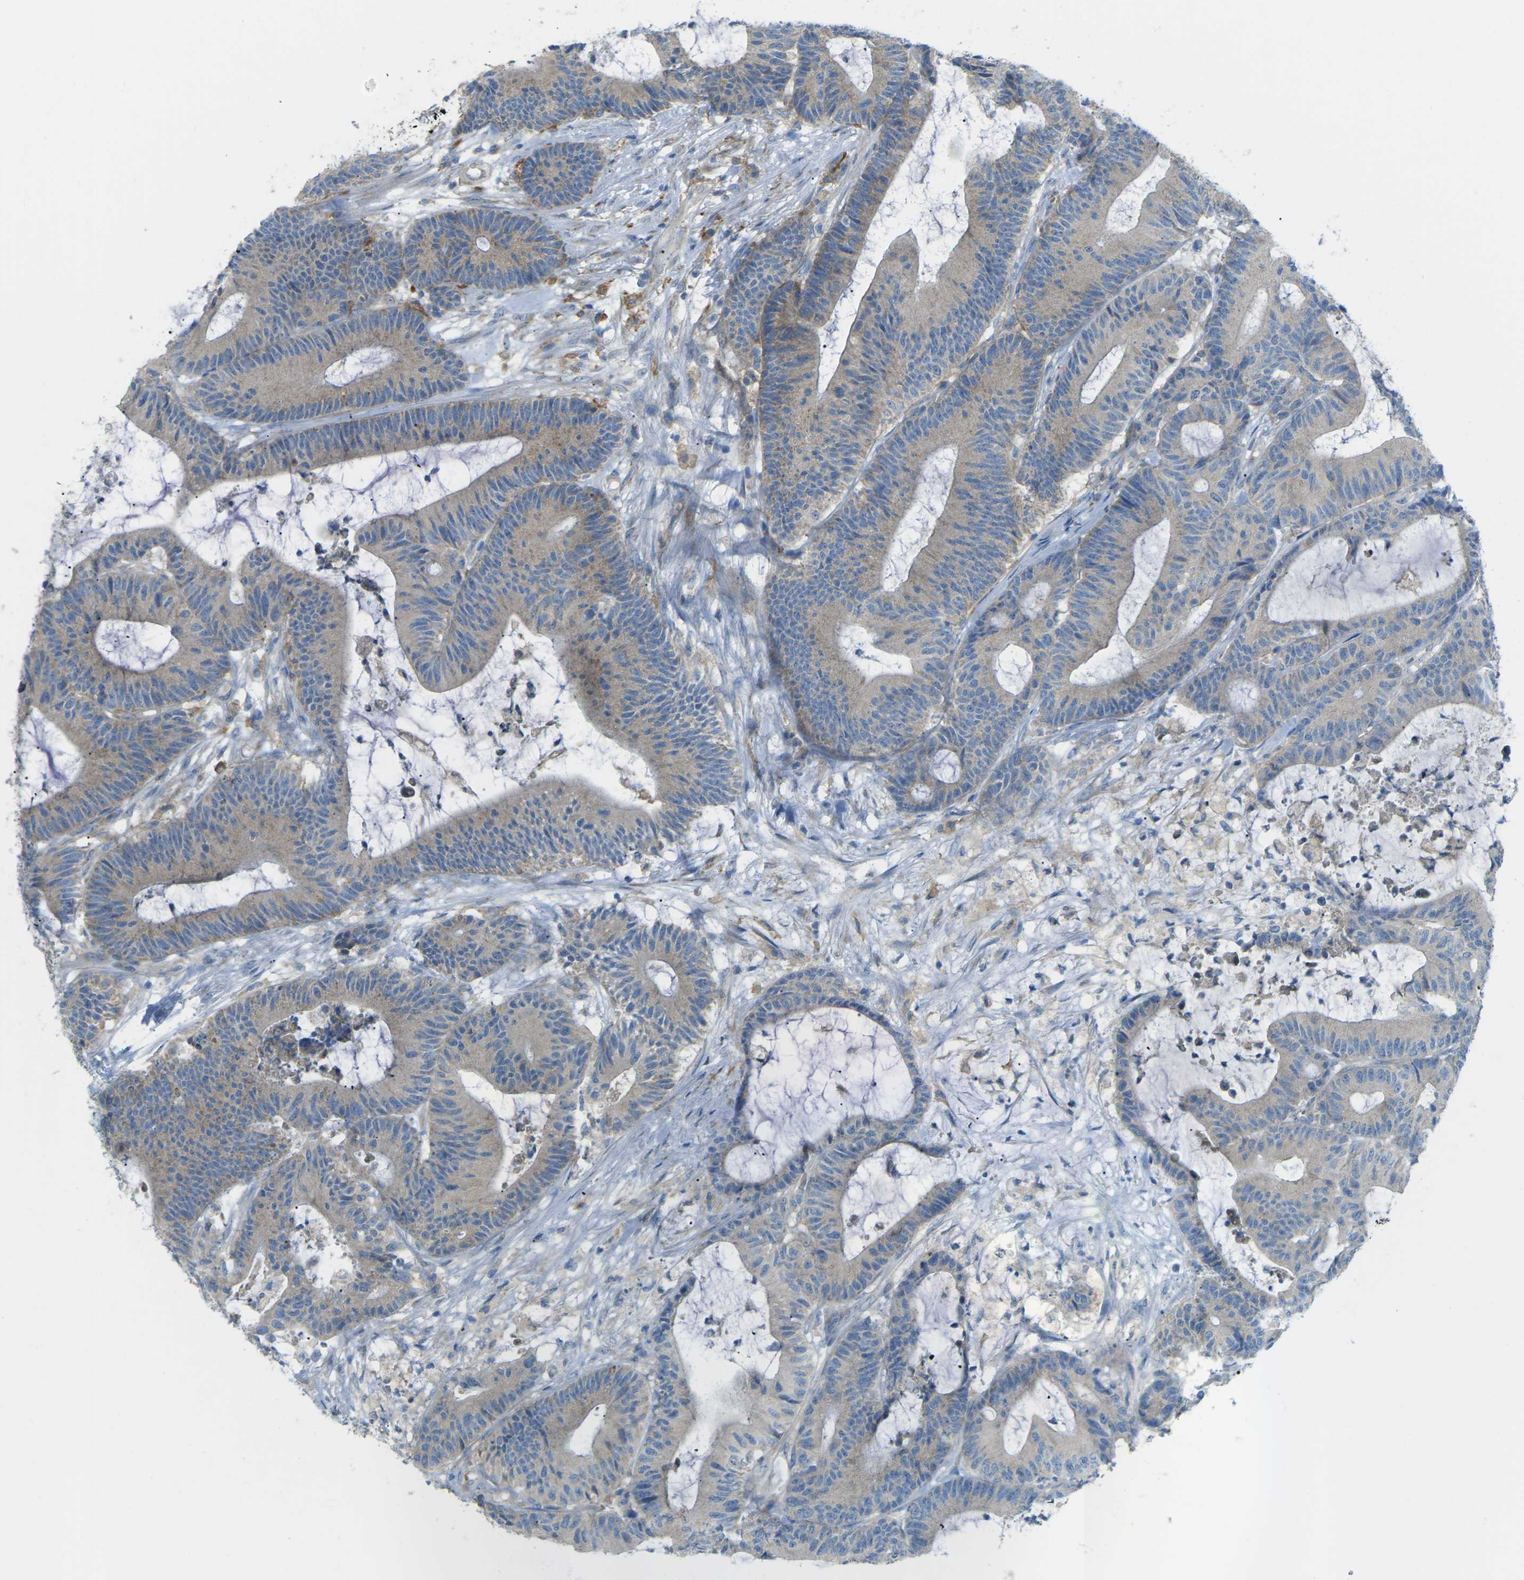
{"staining": {"intensity": "weak", "quantity": ">75%", "location": "cytoplasmic/membranous"}, "tissue": "colorectal cancer", "cell_type": "Tumor cells", "image_type": "cancer", "snomed": [{"axis": "morphology", "description": "Adenocarcinoma, NOS"}, {"axis": "topography", "description": "Colon"}], "caption": "Immunohistochemical staining of colorectal cancer (adenocarcinoma) reveals low levels of weak cytoplasmic/membranous protein staining in approximately >75% of tumor cells. The protein is shown in brown color, while the nuclei are stained blue.", "gene": "MYLK4", "patient": {"sex": "female", "age": 84}}